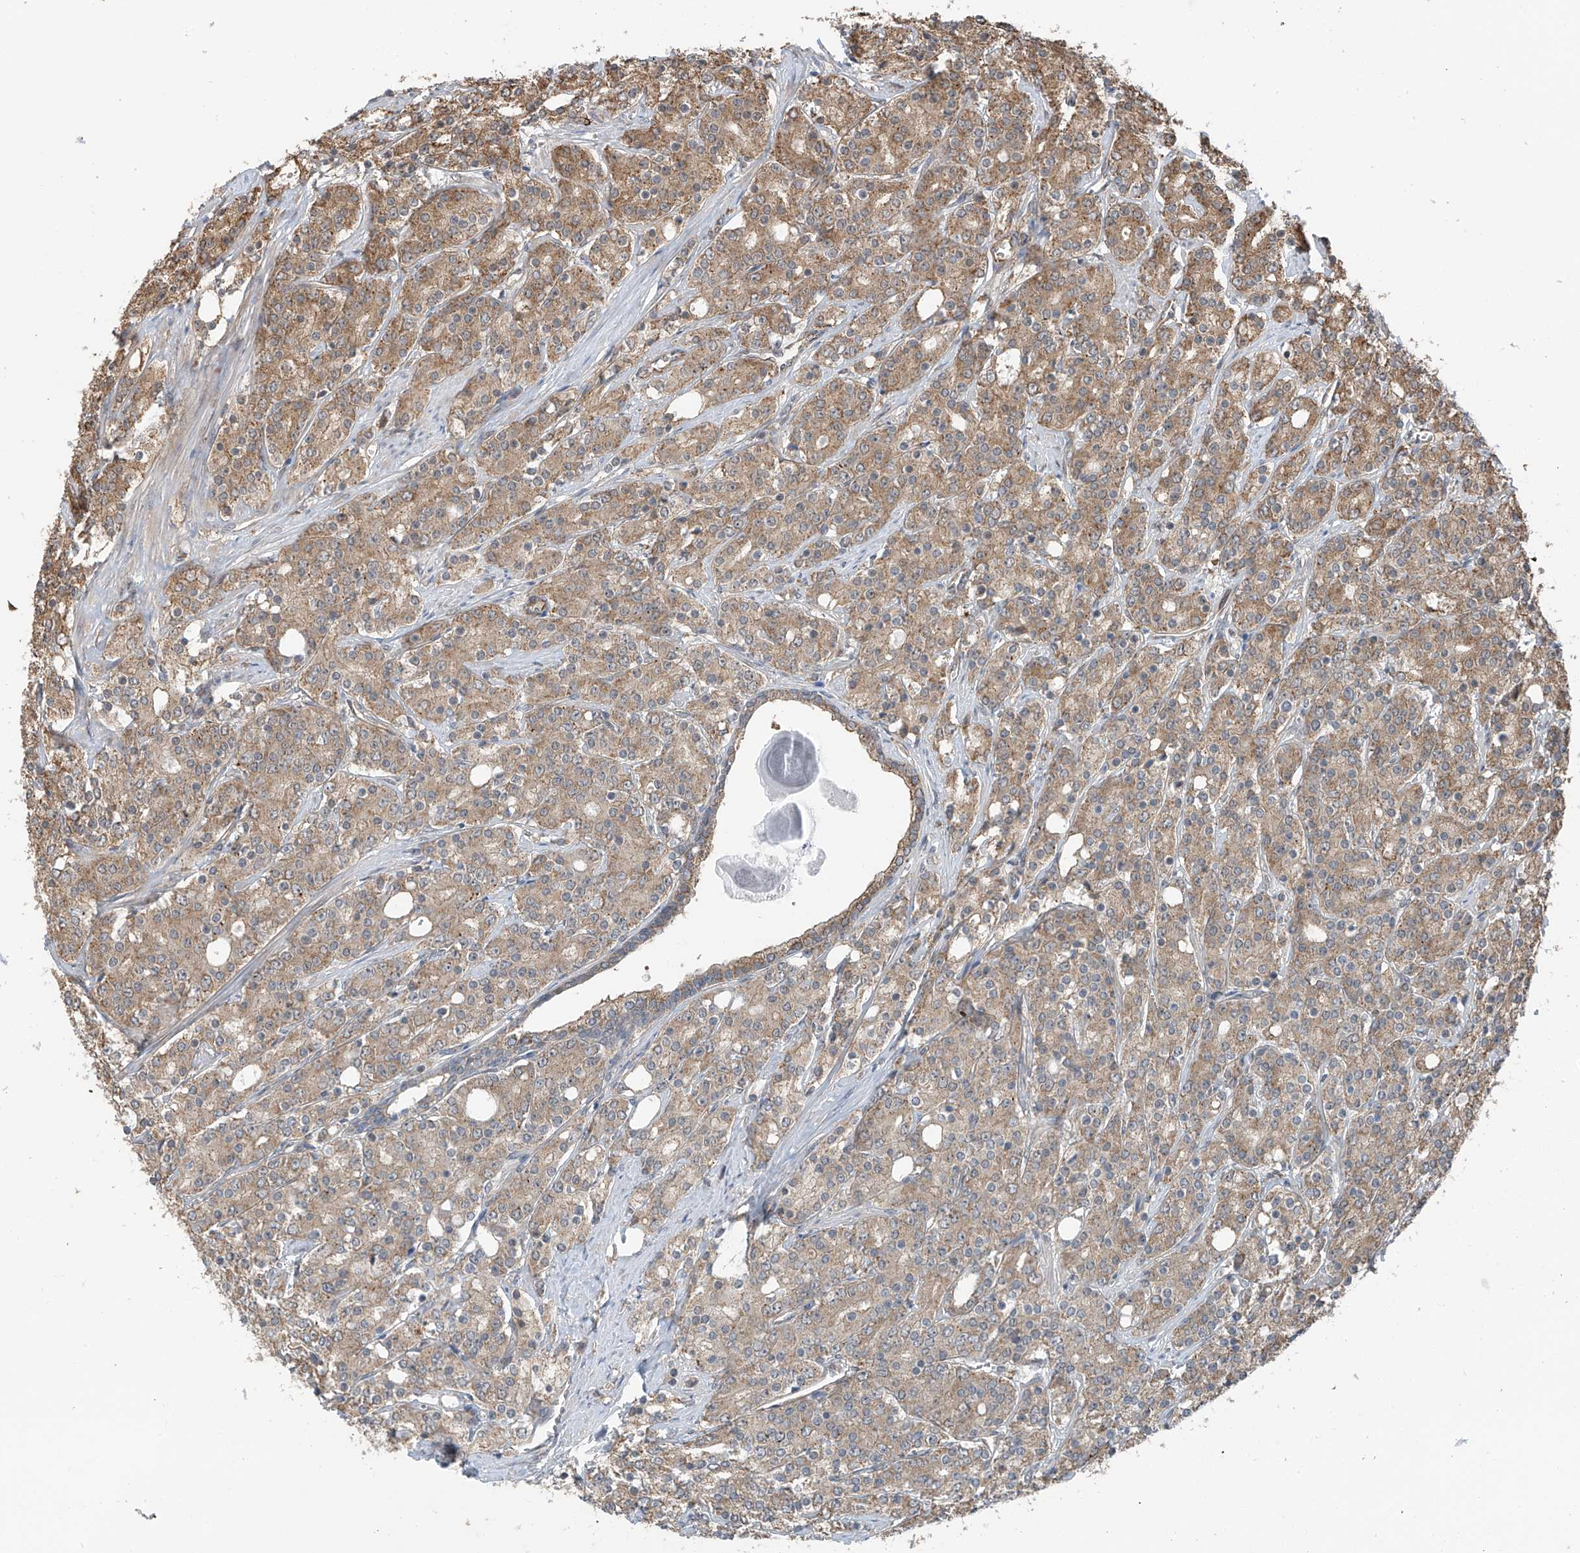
{"staining": {"intensity": "moderate", "quantity": ">75%", "location": "cytoplasmic/membranous"}, "tissue": "prostate cancer", "cell_type": "Tumor cells", "image_type": "cancer", "snomed": [{"axis": "morphology", "description": "Adenocarcinoma, High grade"}, {"axis": "topography", "description": "Prostate"}], "caption": "Protein expression by immunohistochemistry (IHC) displays moderate cytoplasmic/membranous staining in about >75% of tumor cells in adenocarcinoma (high-grade) (prostate).", "gene": "ZNF189", "patient": {"sex": "male", "age": 62}}